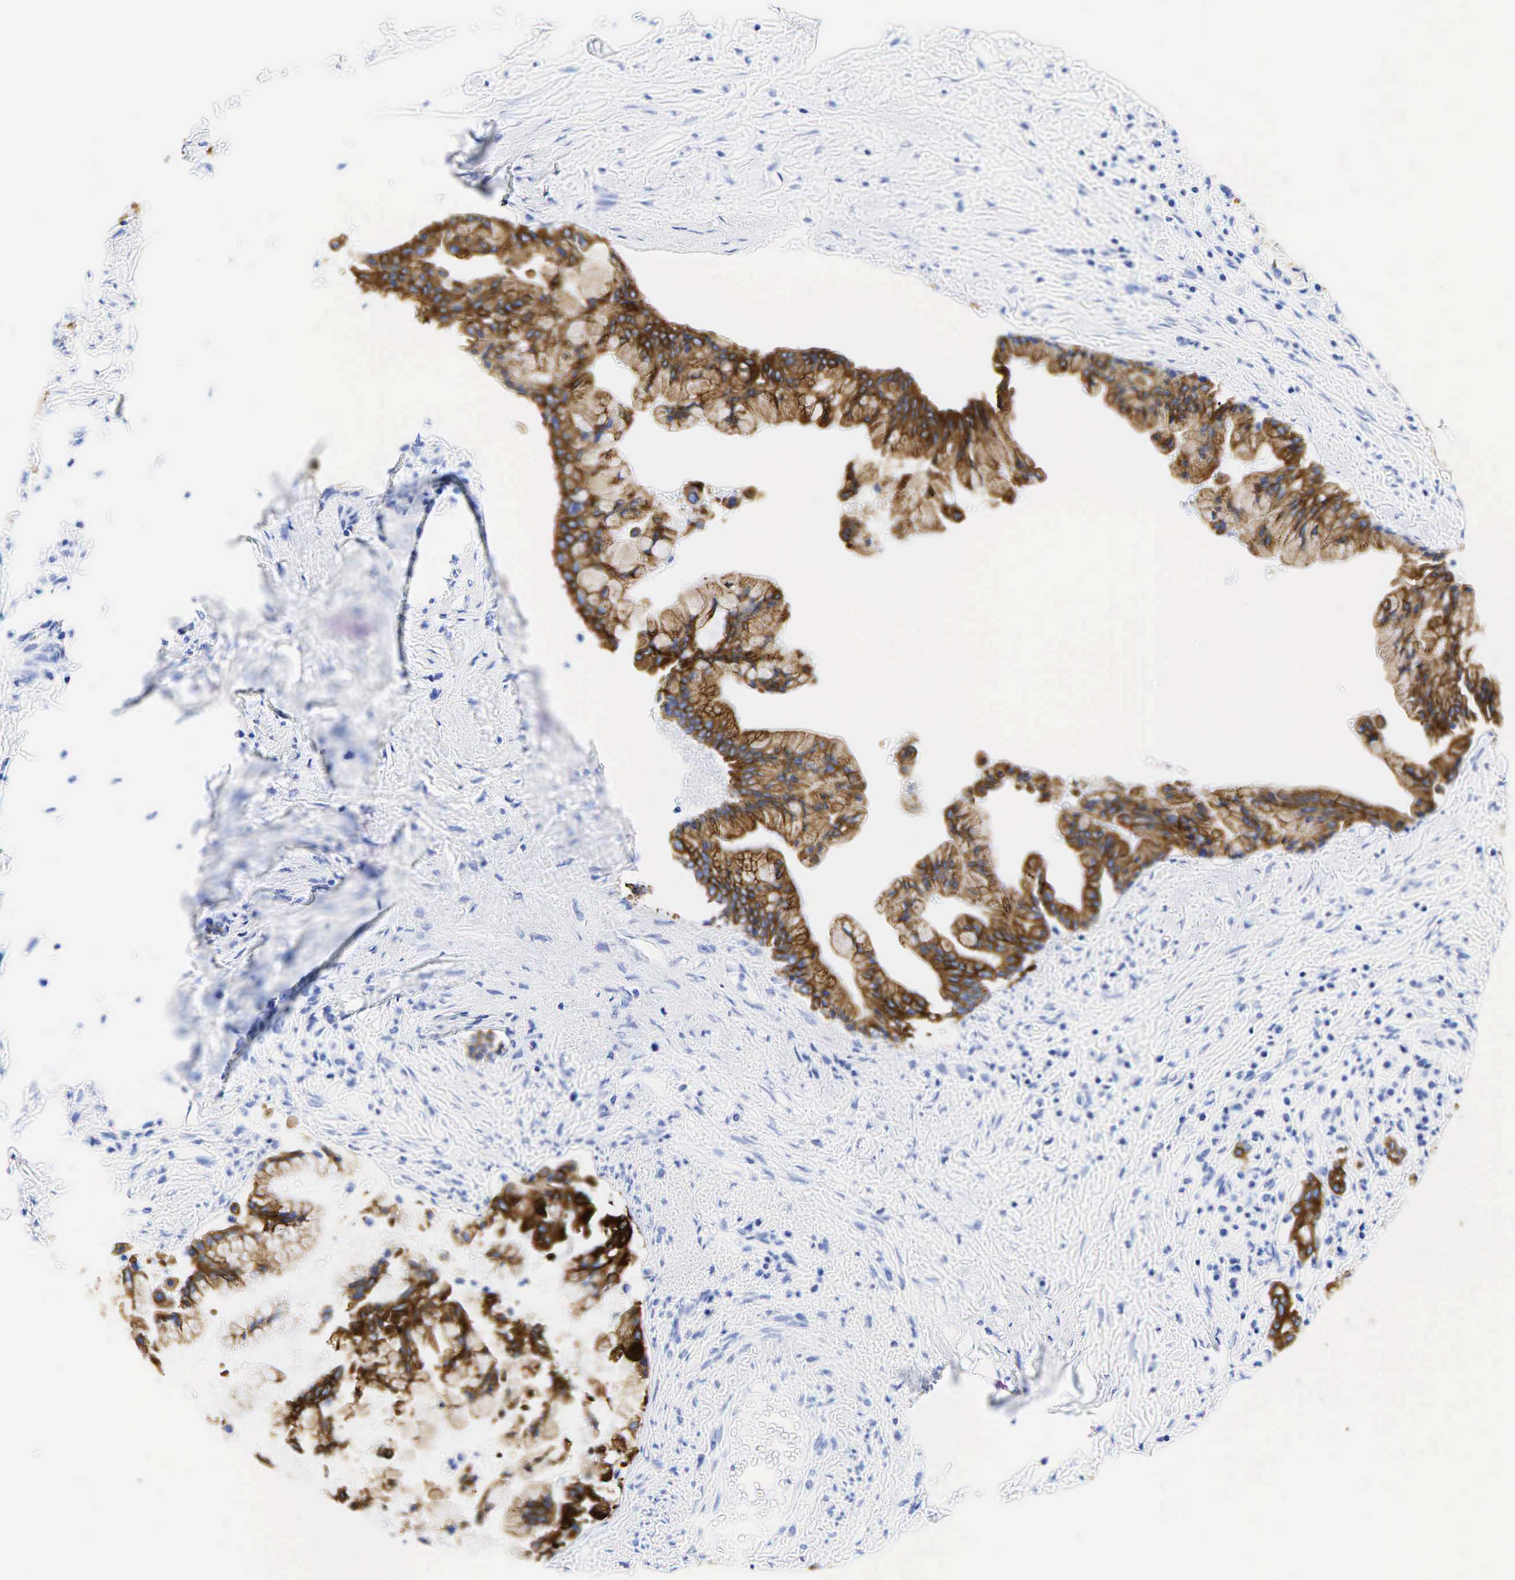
{"staining": {"intensity": "strong", "quantity": ">75%", "location": "cytoplasmic/membranous"}, "tissue": "pancreatic cancer", "cell_type": "Tumor cells", "image_type": "cancer", "snomed": [{"axis": "morphology", "description": "Adenocarcinoma, NOS"}, {"axis": "topography", "description": "Pancreas"}], "caption": "Immunohistochemical staining of pancreatic adenocarcinoma exhibits high levels of strong cytoplasmic/membranous staining in approximately >75% of tumor cells.", "gene": "KRT19", "patient": {"sex": "male", "age": 59}}